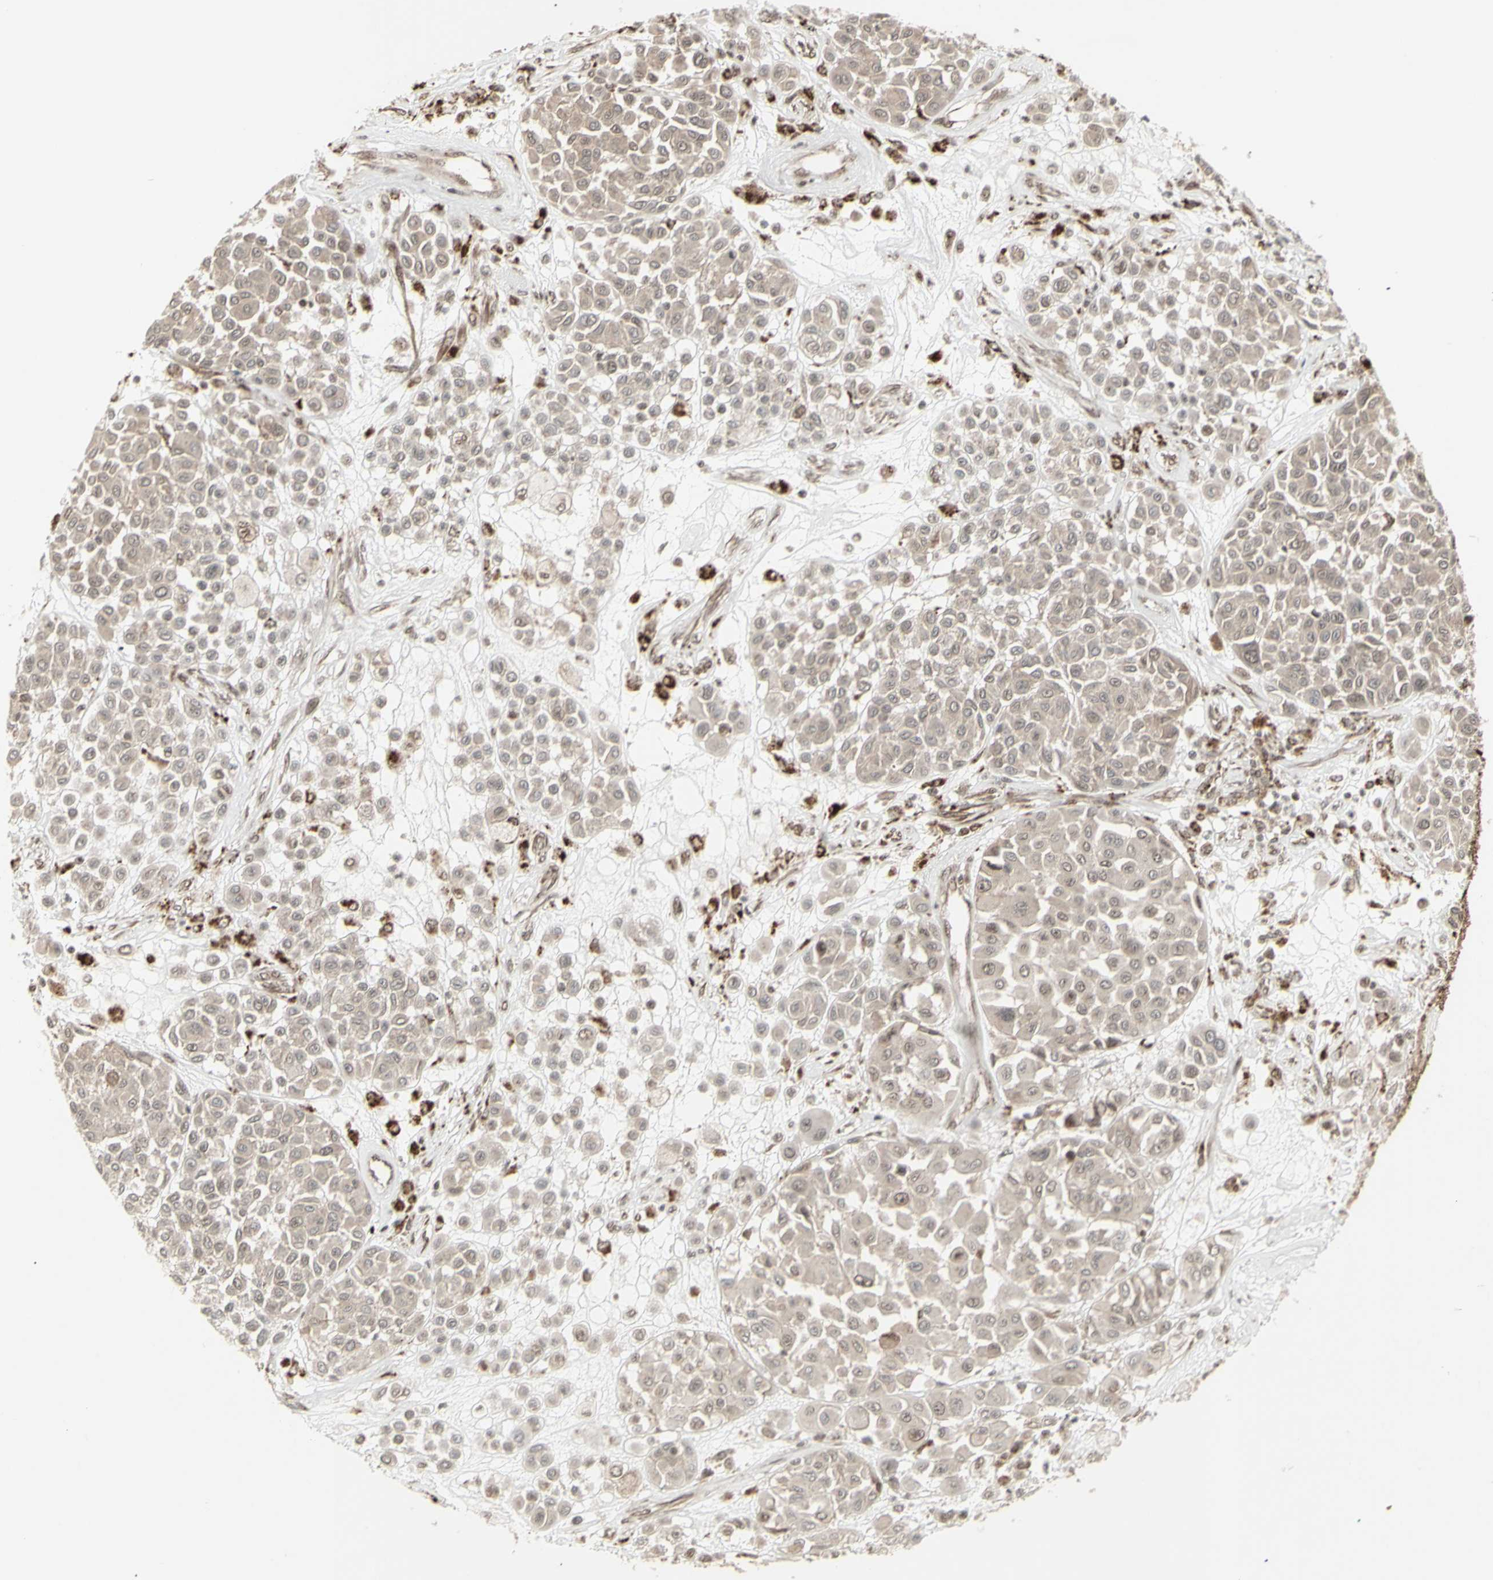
{"staining": {"intensity": "moderate", "quantity": ">75%", "location": "cytoplasmic/membranous,nuclear"}, "tissue": "melanoma", "cell_type": "Tumor cells", "image_type": "cancer", "snomed": [{"axis": "morphology", "description": "Malignant melanoma, Metastatic site"}, {"axis": "topography", "description": "Soft tissue"}], "caption": "Immunohistochemistry (IHC) of melanoma reveals medium levels of moderate cytoplasmic/membranous and nuclear expression in about >75% of tumor cells.", "gene": "CBX1", "patient": {"sex": "male", "age": 41}}